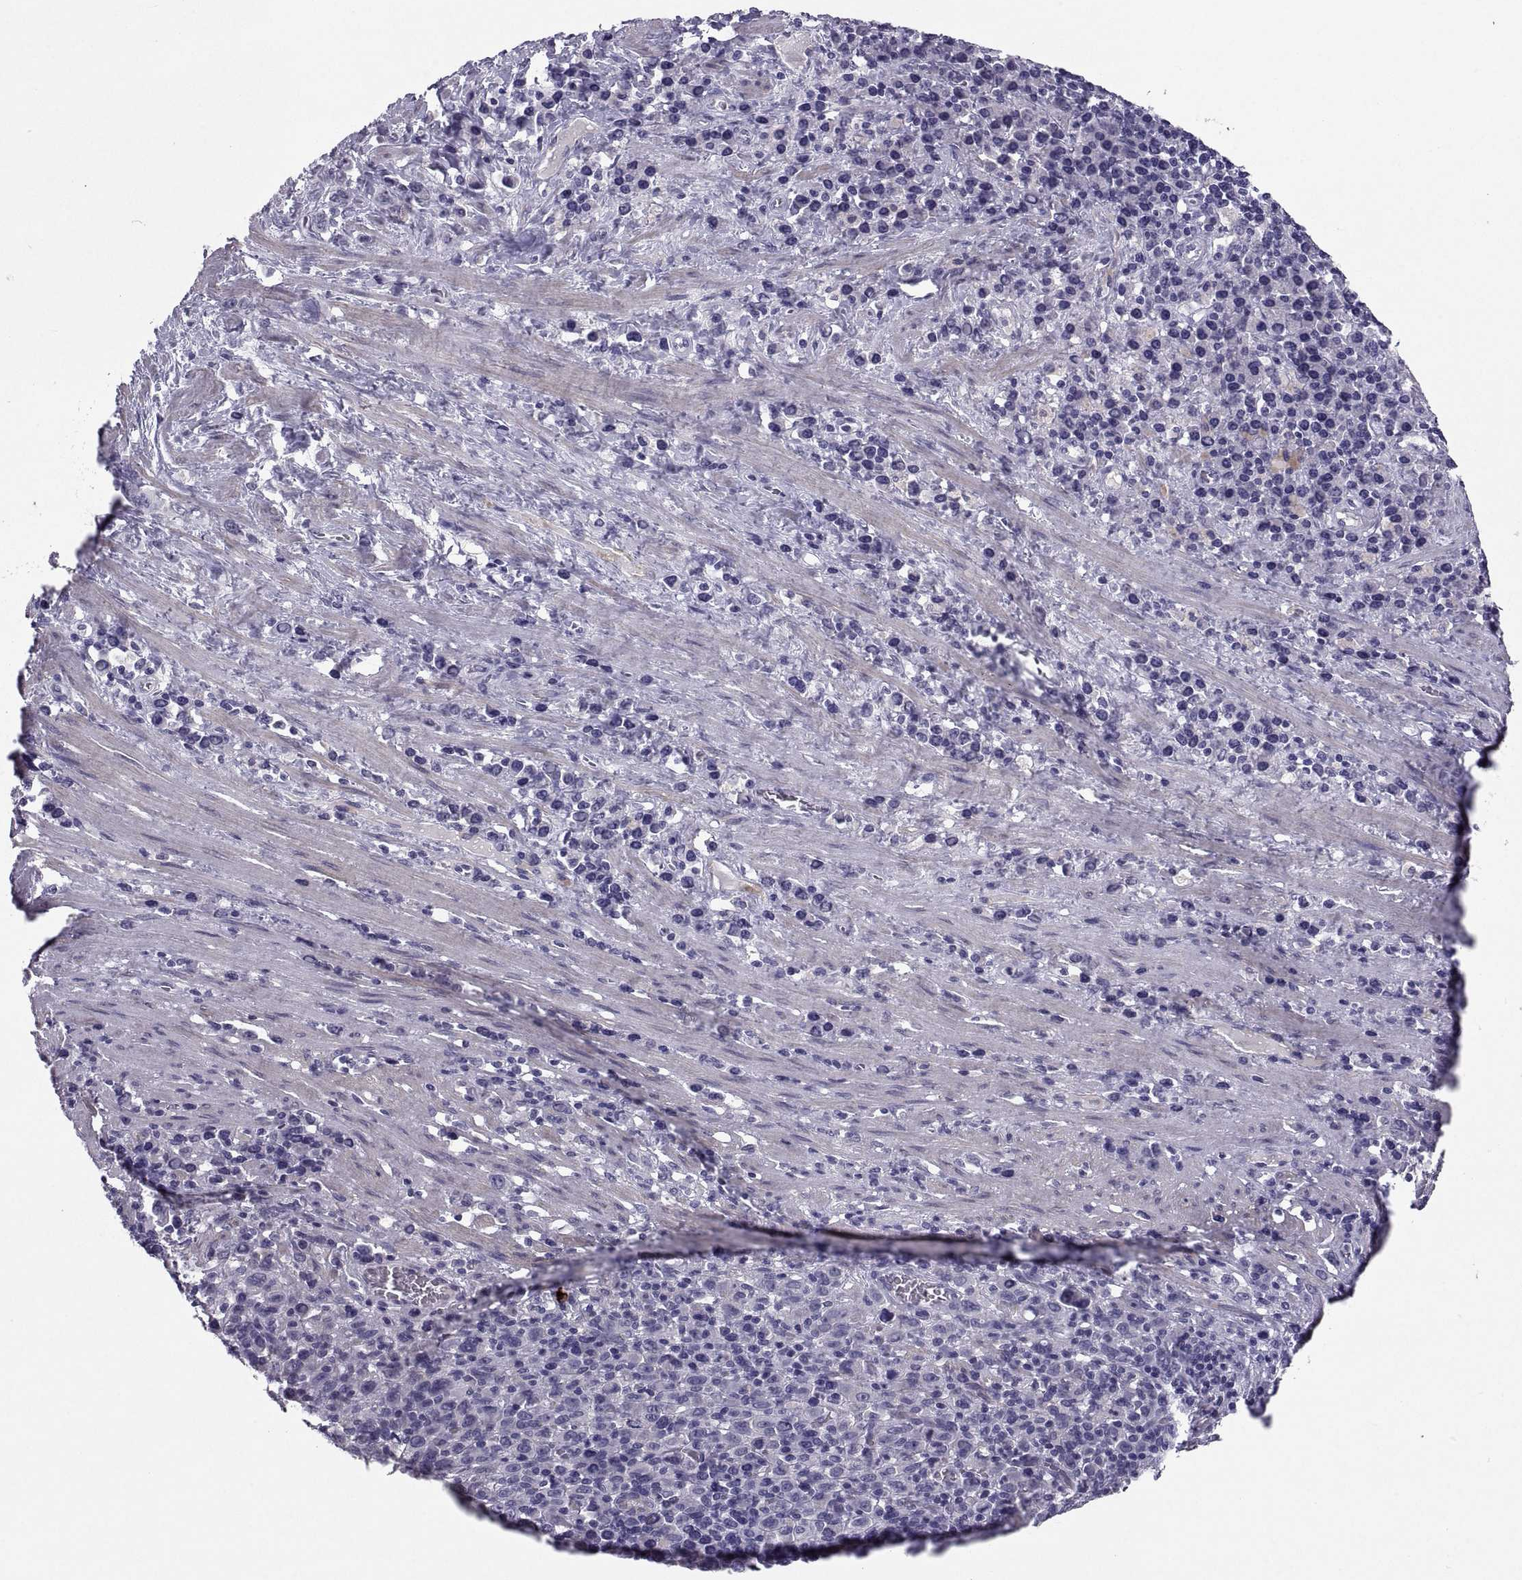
{"staining": {"intensity": "negative", "quantity": "none", "location": "none"}, "tissue": "stomach cancer", "cell_type": "Tumor cells", "image_type": "cancer", "snomed": [{"axis": "morphology", "description": "Adenocarcinoma, NOS"}, {"axis": "topography", "description": "Stomach, upper"}], "caption": "Human stomach cancer stained for a protein using IHC shows no positivity in tumor cells.", "gene": "IGSF1", "patient": {"sex": "male", "age": 75}}